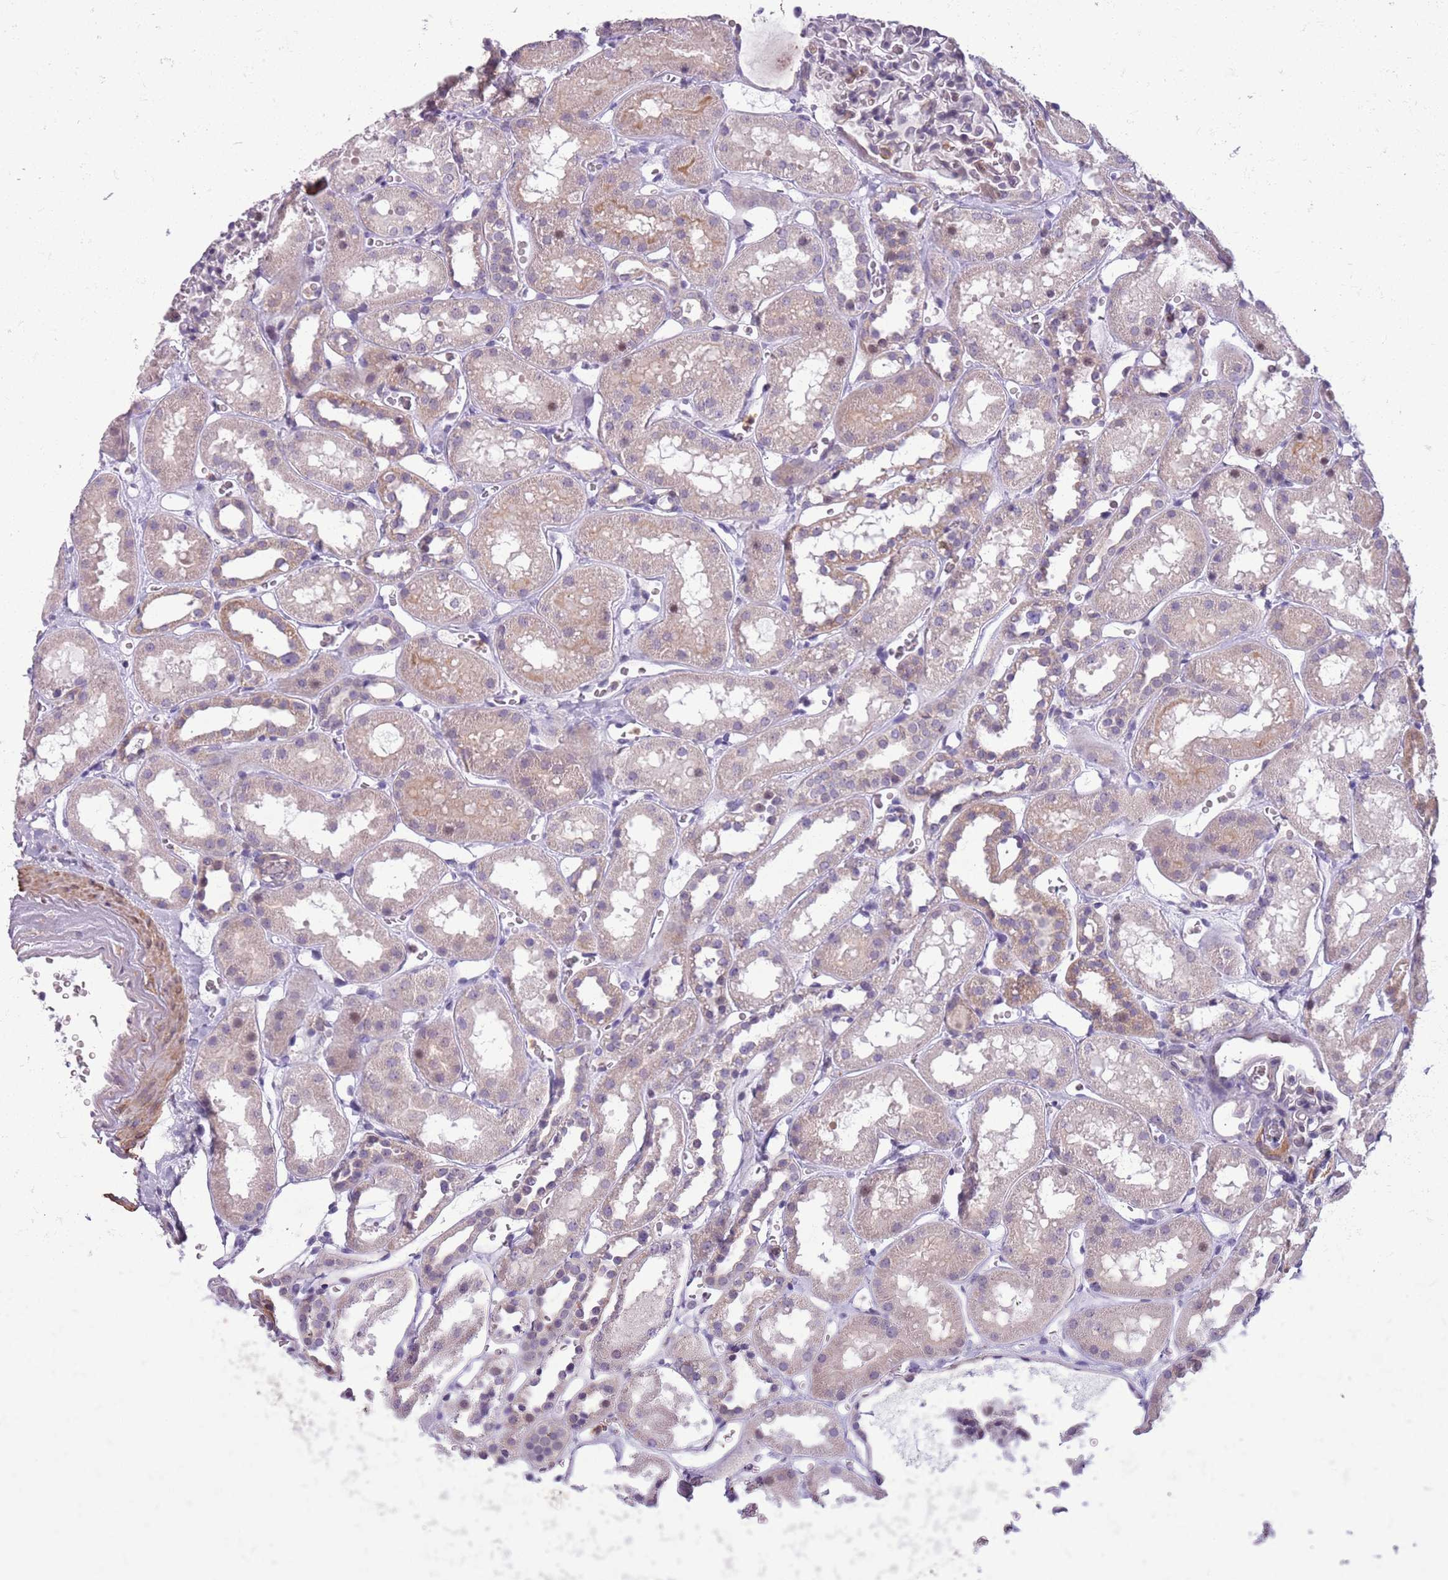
{"staining": {"intensity": "moderate", "quantity": "<25%", "location": "nuclear"}, "tissue": "kidney", "cell_type": "Cells in glomeruli", "image_type": "normal", "snomed": [{"axis": "morphology", "description": "Normal tissue, NOS"}, {"axis": "topography", "description": "Kidney"}], "caption": "A low amount of moderate nuclear expression is seen in approximately <25% of cells in glomeruli in benign kidney. Using DAB (brown) and hematoxylin (blue) stains, captured at high magnification using brightfield microscopy.", "gene": "JAML", "patient": {"sex": "female", "age": 41}}